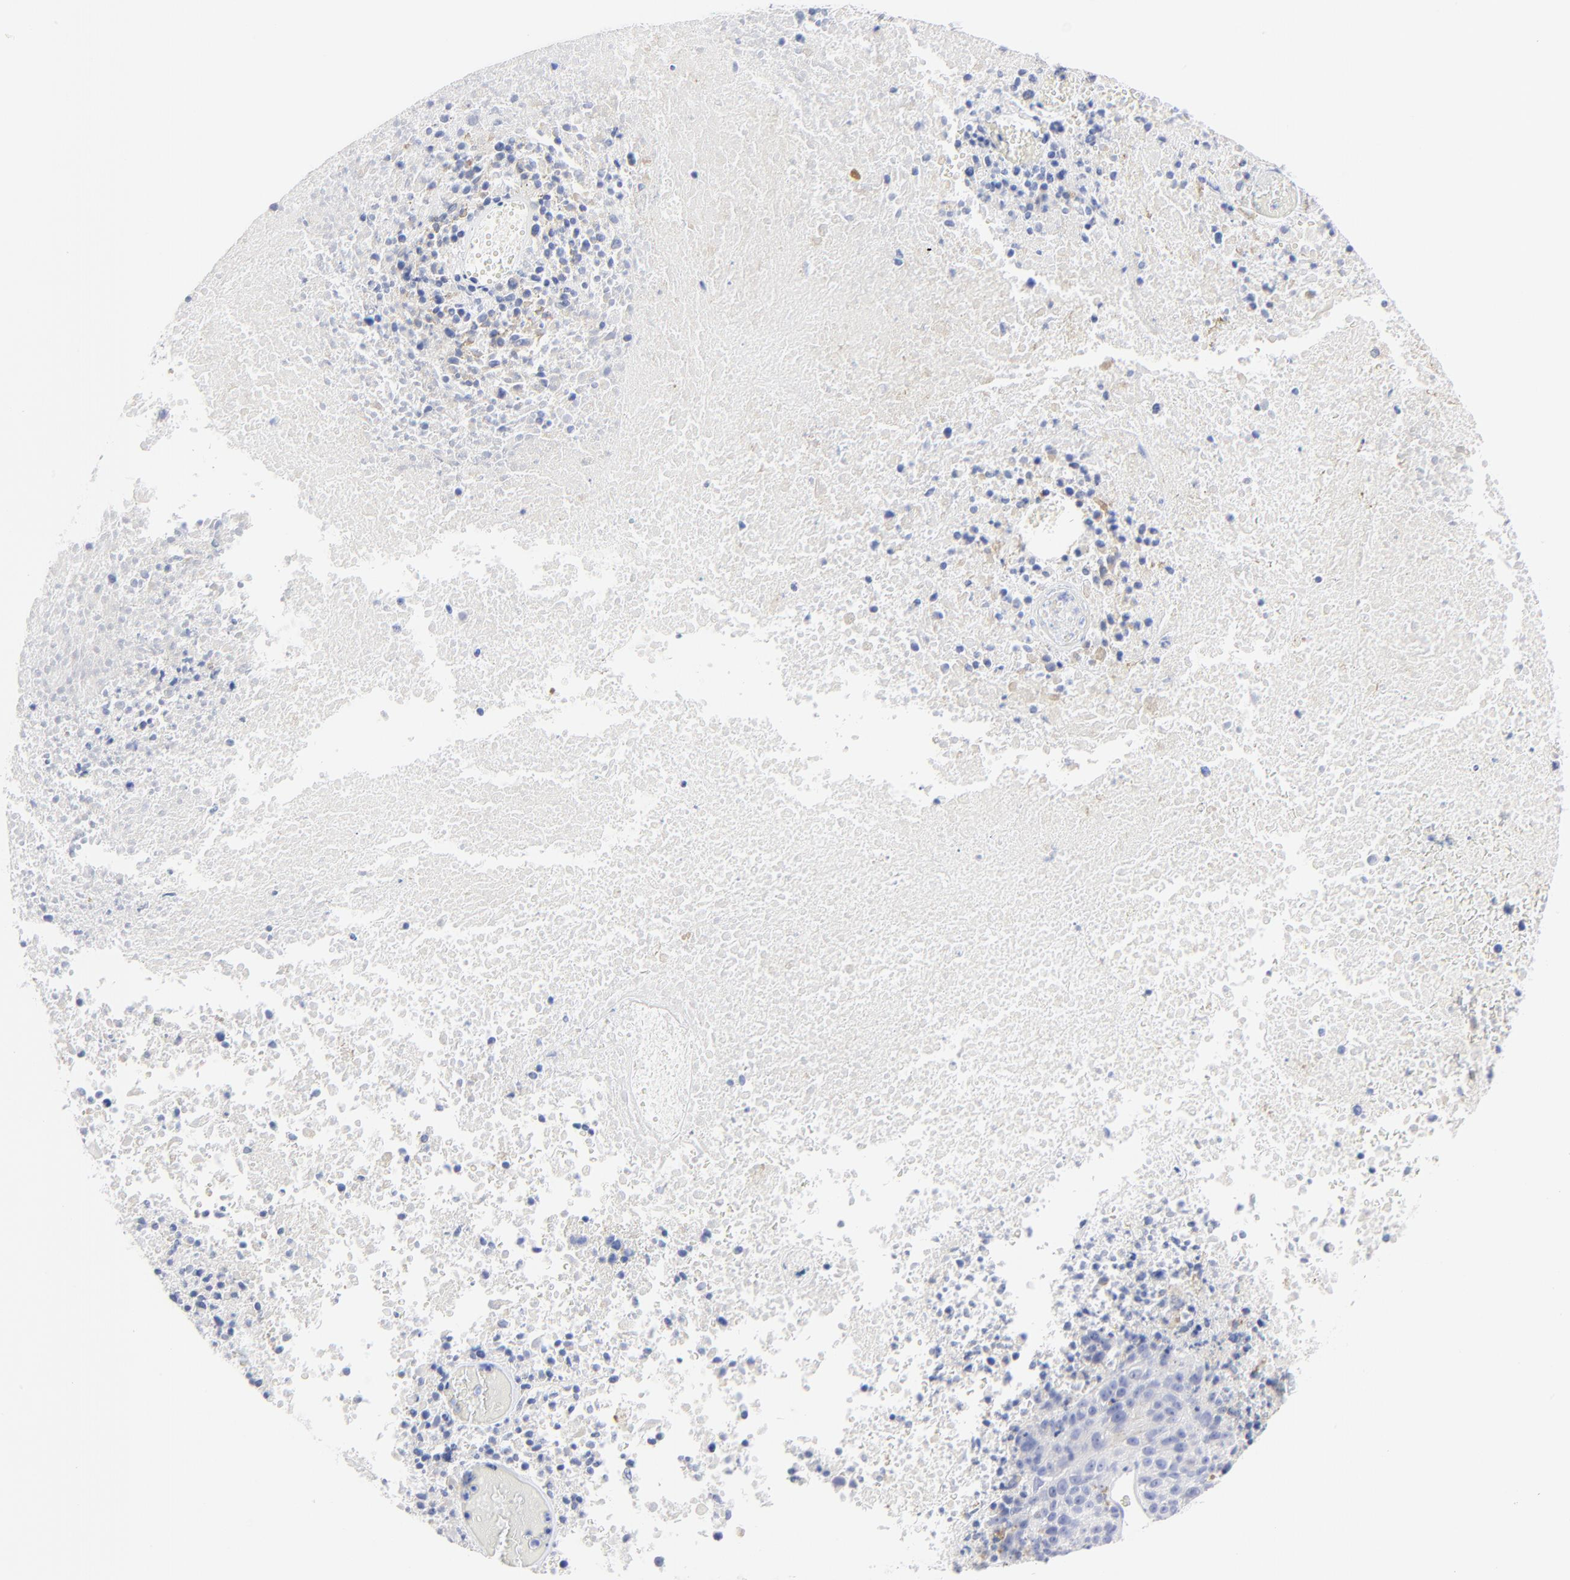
{"staining": {"intensity": "negative", "quantity": "none", "location": "none"}, "tissue": "melanoma", "cell_type": "Tumor cells", "image_type": "cancer", "snomed": [{"axis": "morphology", "description": "Malignant melanoma, Metastatic site"}, {"axis": "topography", "description": "Cerebral cortex"}], "caption": "Protein analysis of melanoma reveals no significant positivity in tumor cells.", "gene": "PSD3", "patient": {"sex": "female", "age": 52}}